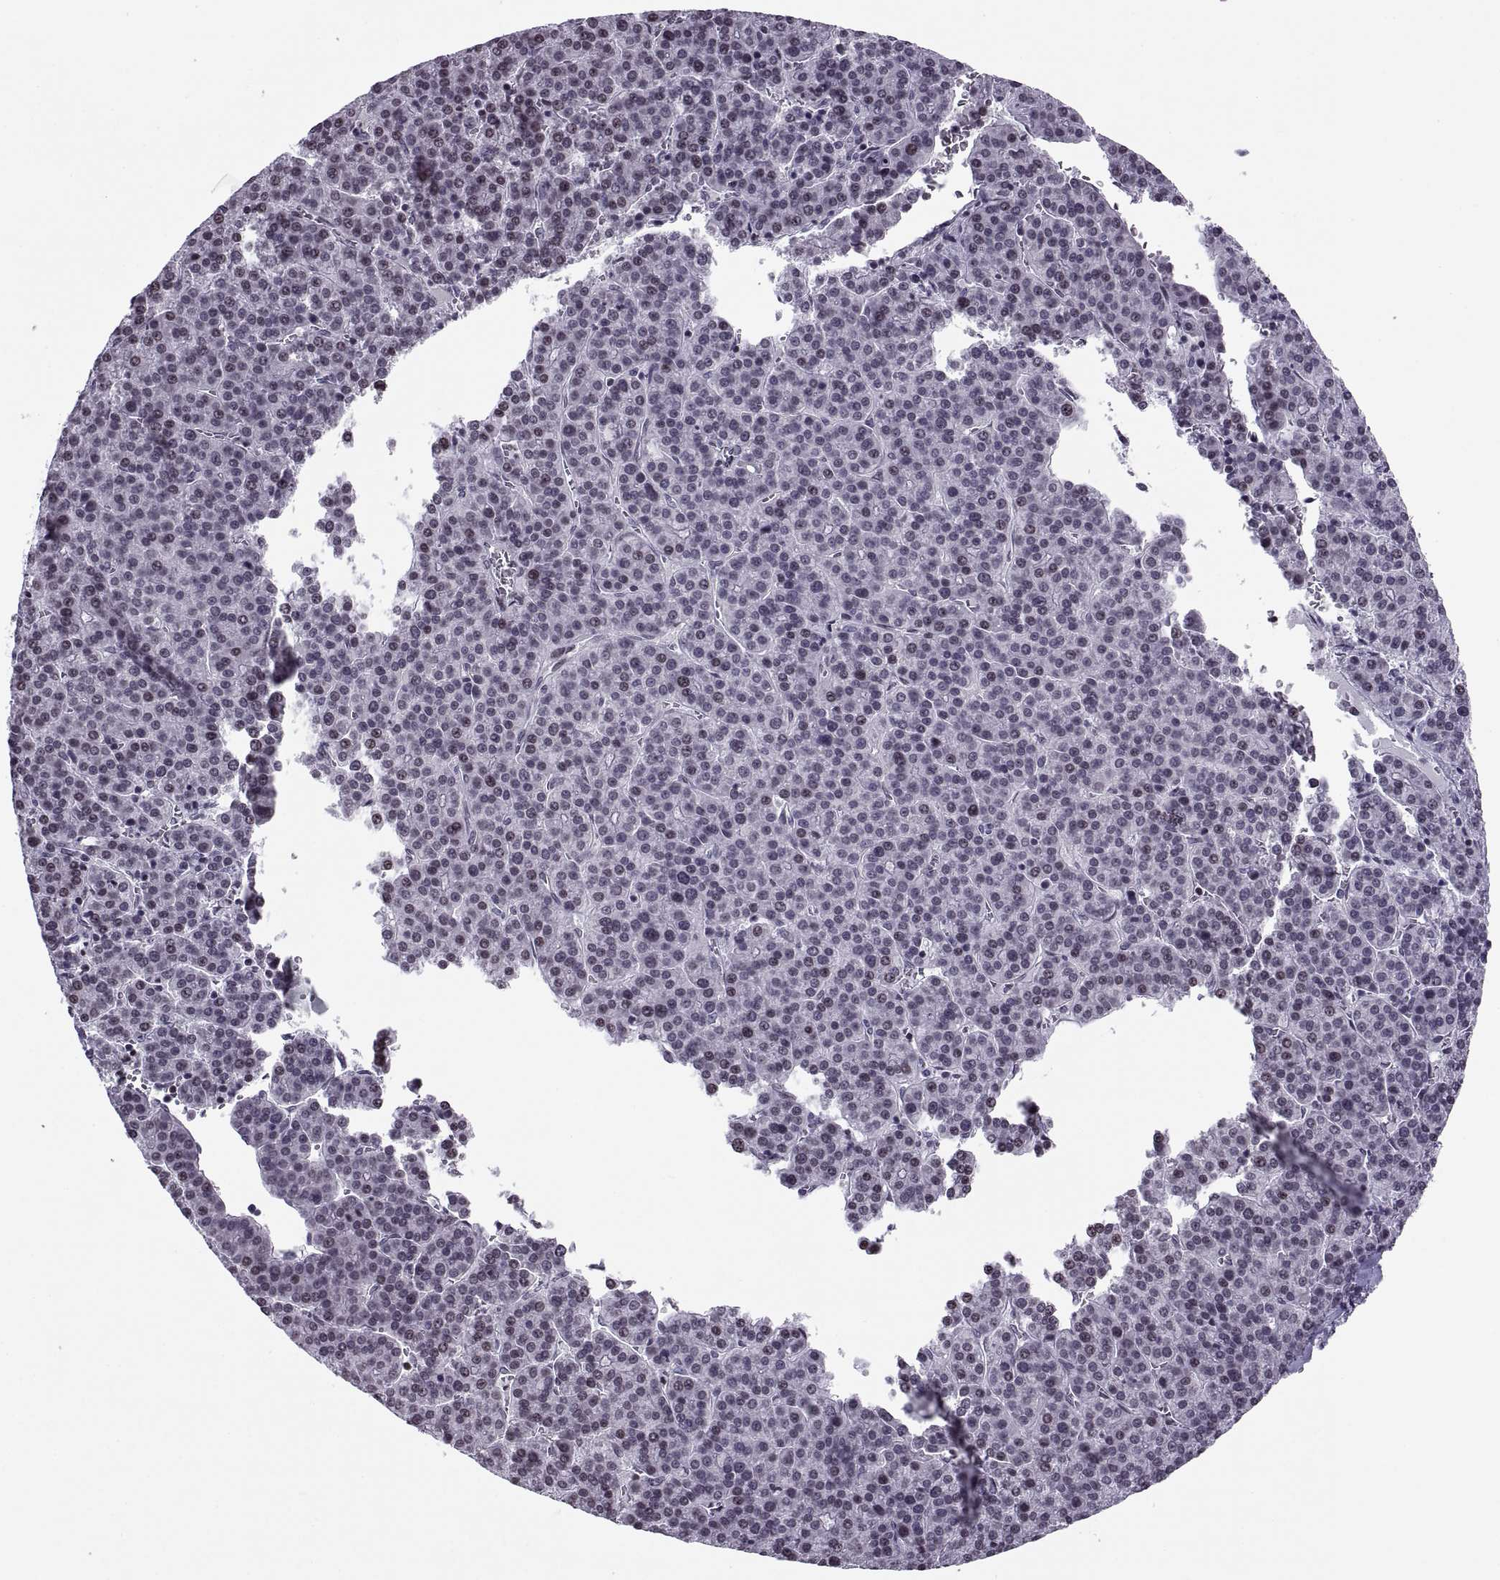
{"staining": {"intensity": "negative", "quantity": "none", "location": "none"}, "tissue": "liver cancer", "cell_type": "Tumor cells", "image_type": "cancer", "snomed": [{"axis": "morphology", "description": "Carcinoma, Hepatocellular, NOS"}, {"axis": "topography", "description": "Liver"}], "caption": "High power microscopy micrograph of an immunohistochemistry (IHC) histopathology image of hepatocellular carcinoma (liver), revealing no significant positivity in tumor cells.", "gene": "H1-8", "patient": {"sex": "female", "age": 58}}